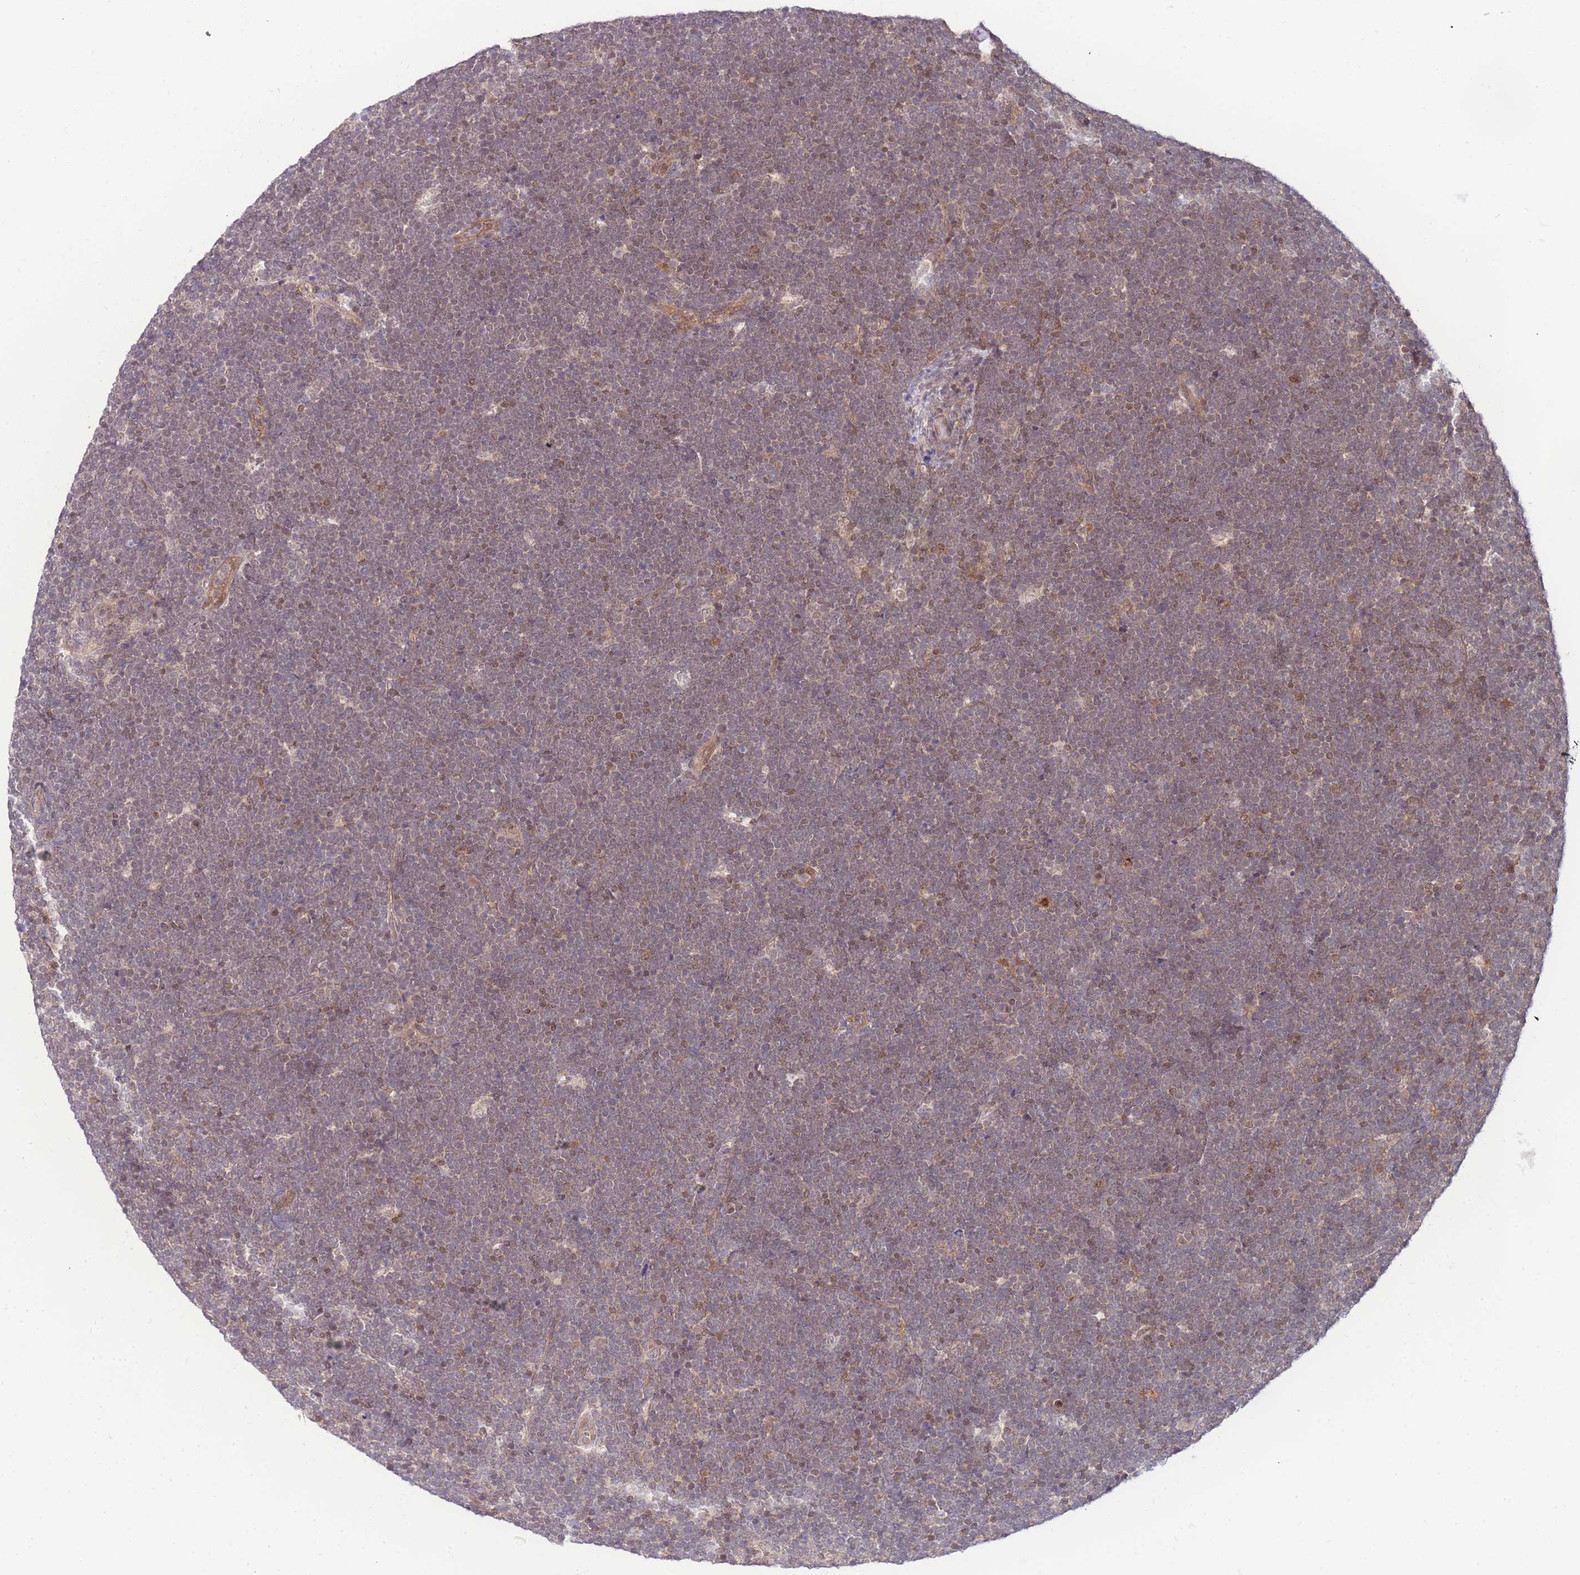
{"staining": {"intensity": "weak", "quantity": "25%-75%", "location": "cytoplasmic/membranous"}, "tissue": "lymphoma", "cell_type": "Tumor cells", "image_type": "cancer", "snomed": [{"axis": "morphology", "description": "Malignant lymphoma, non-Hodgkin's type, High grade"}, {"axis": "topography", "description": "Lymph node"}], "caption": "Immunohistochemical staining of lymphoma displays low levels of weak cytoplasmic/membranous expression in about 25%-75% of tumor cells.", "gene": "KIAA1191", "patient": {"sex": "male", "age": 13}}